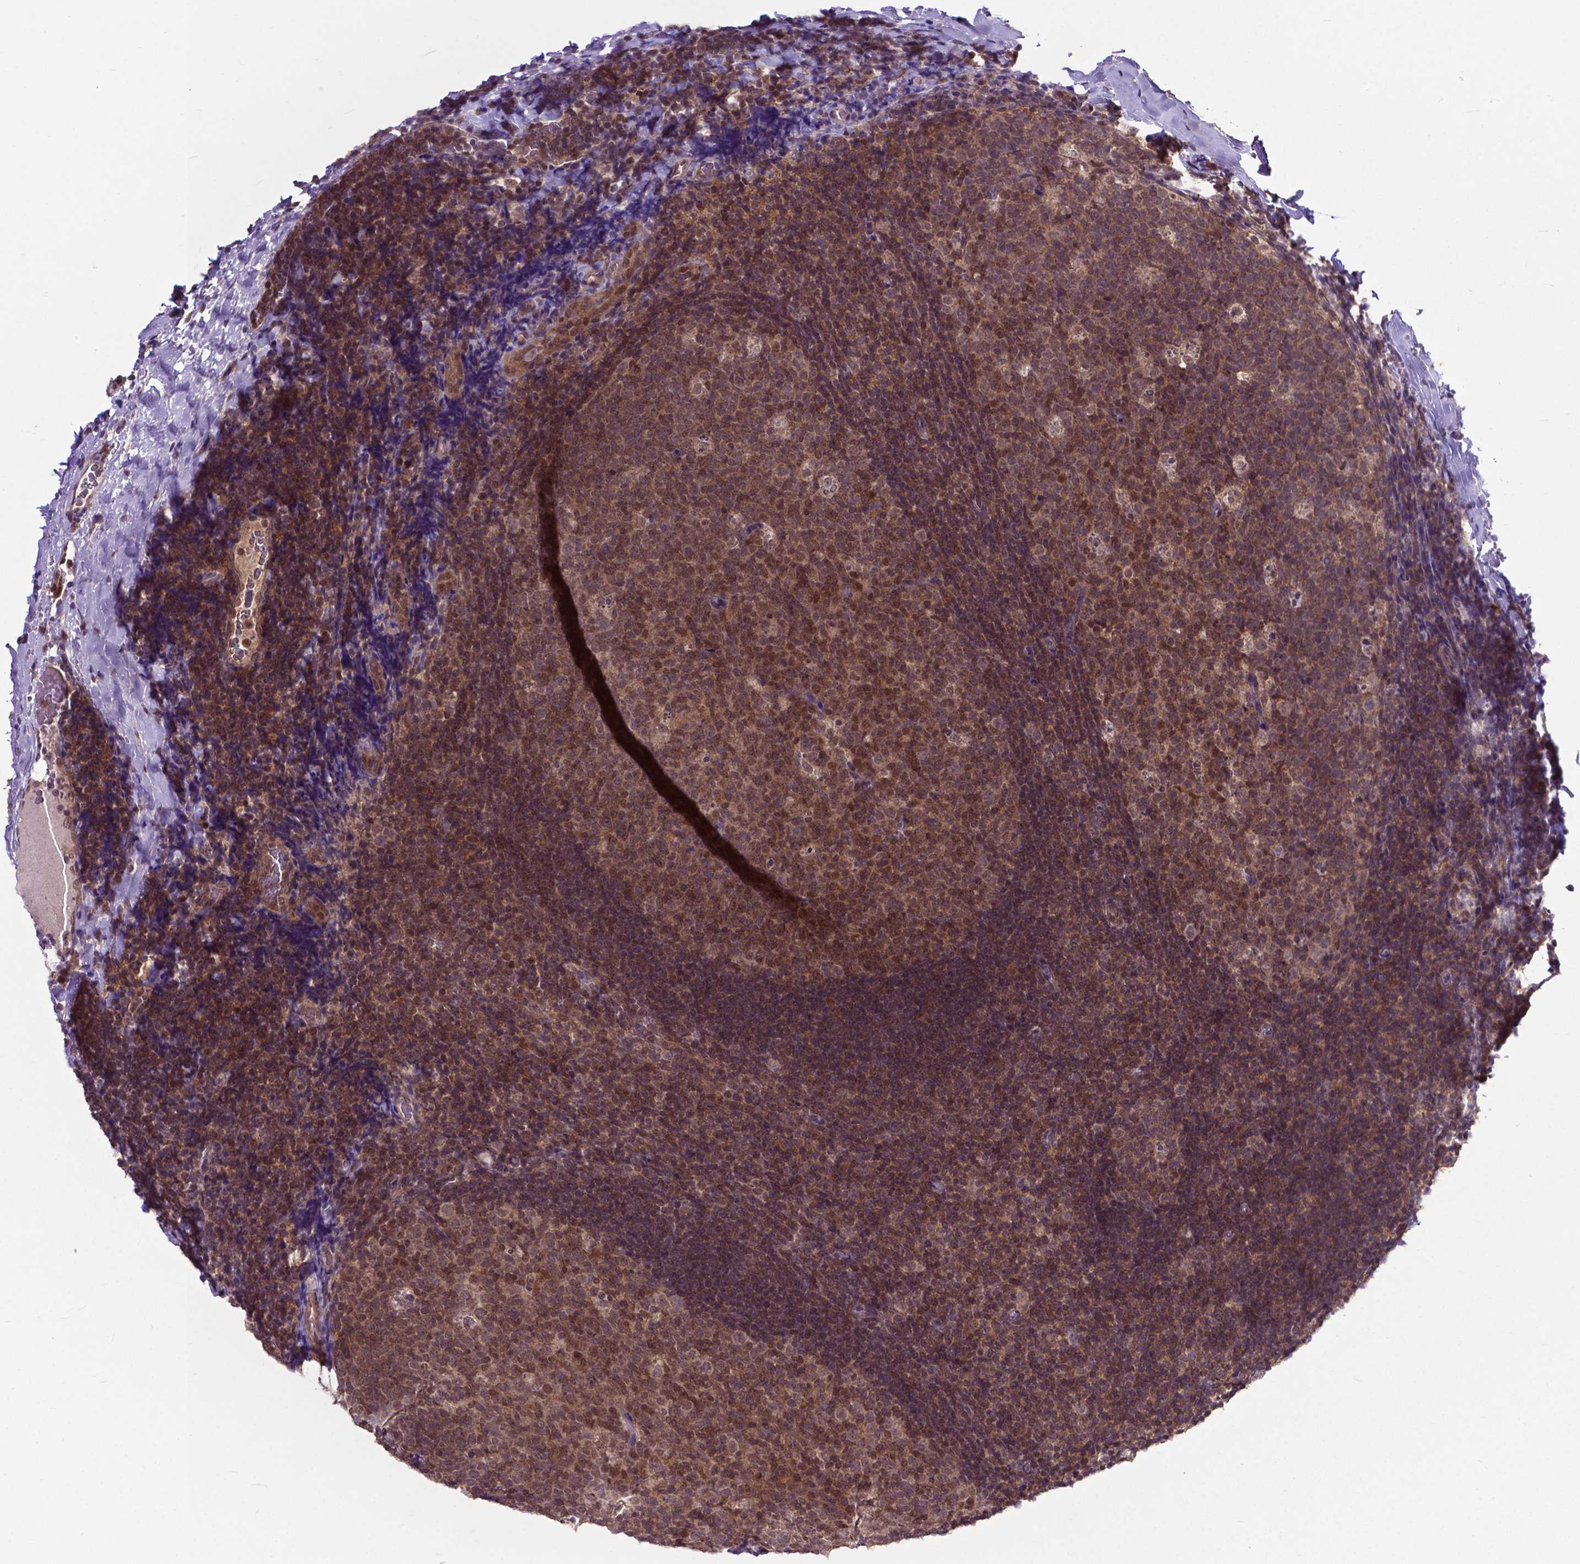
{"staining": {"intensity": "moderate", "quantity": ">75%", "location": "cytoplasmic/membranous,nuclear"}, "tissue": "tonsil", "cell_type": "Germinal center cells", "image_type": "normal", "snomed": [{"axis": "morphology", "description": "Normal tissue, NOS"}, {"axis": "topography", "description": "Tonsil"}], "caption": "High-magnification brightfield microscopy of benign tonsil stained with DAB (brown) and counterstained with hematoxylin (blue). germinal center cells exhibit moderate cytoplasmic/membranous,nuclear staining is present in about>75% of cells.", "gene": "OTUB1", "patient": {"sex": "male", "age": 17}}